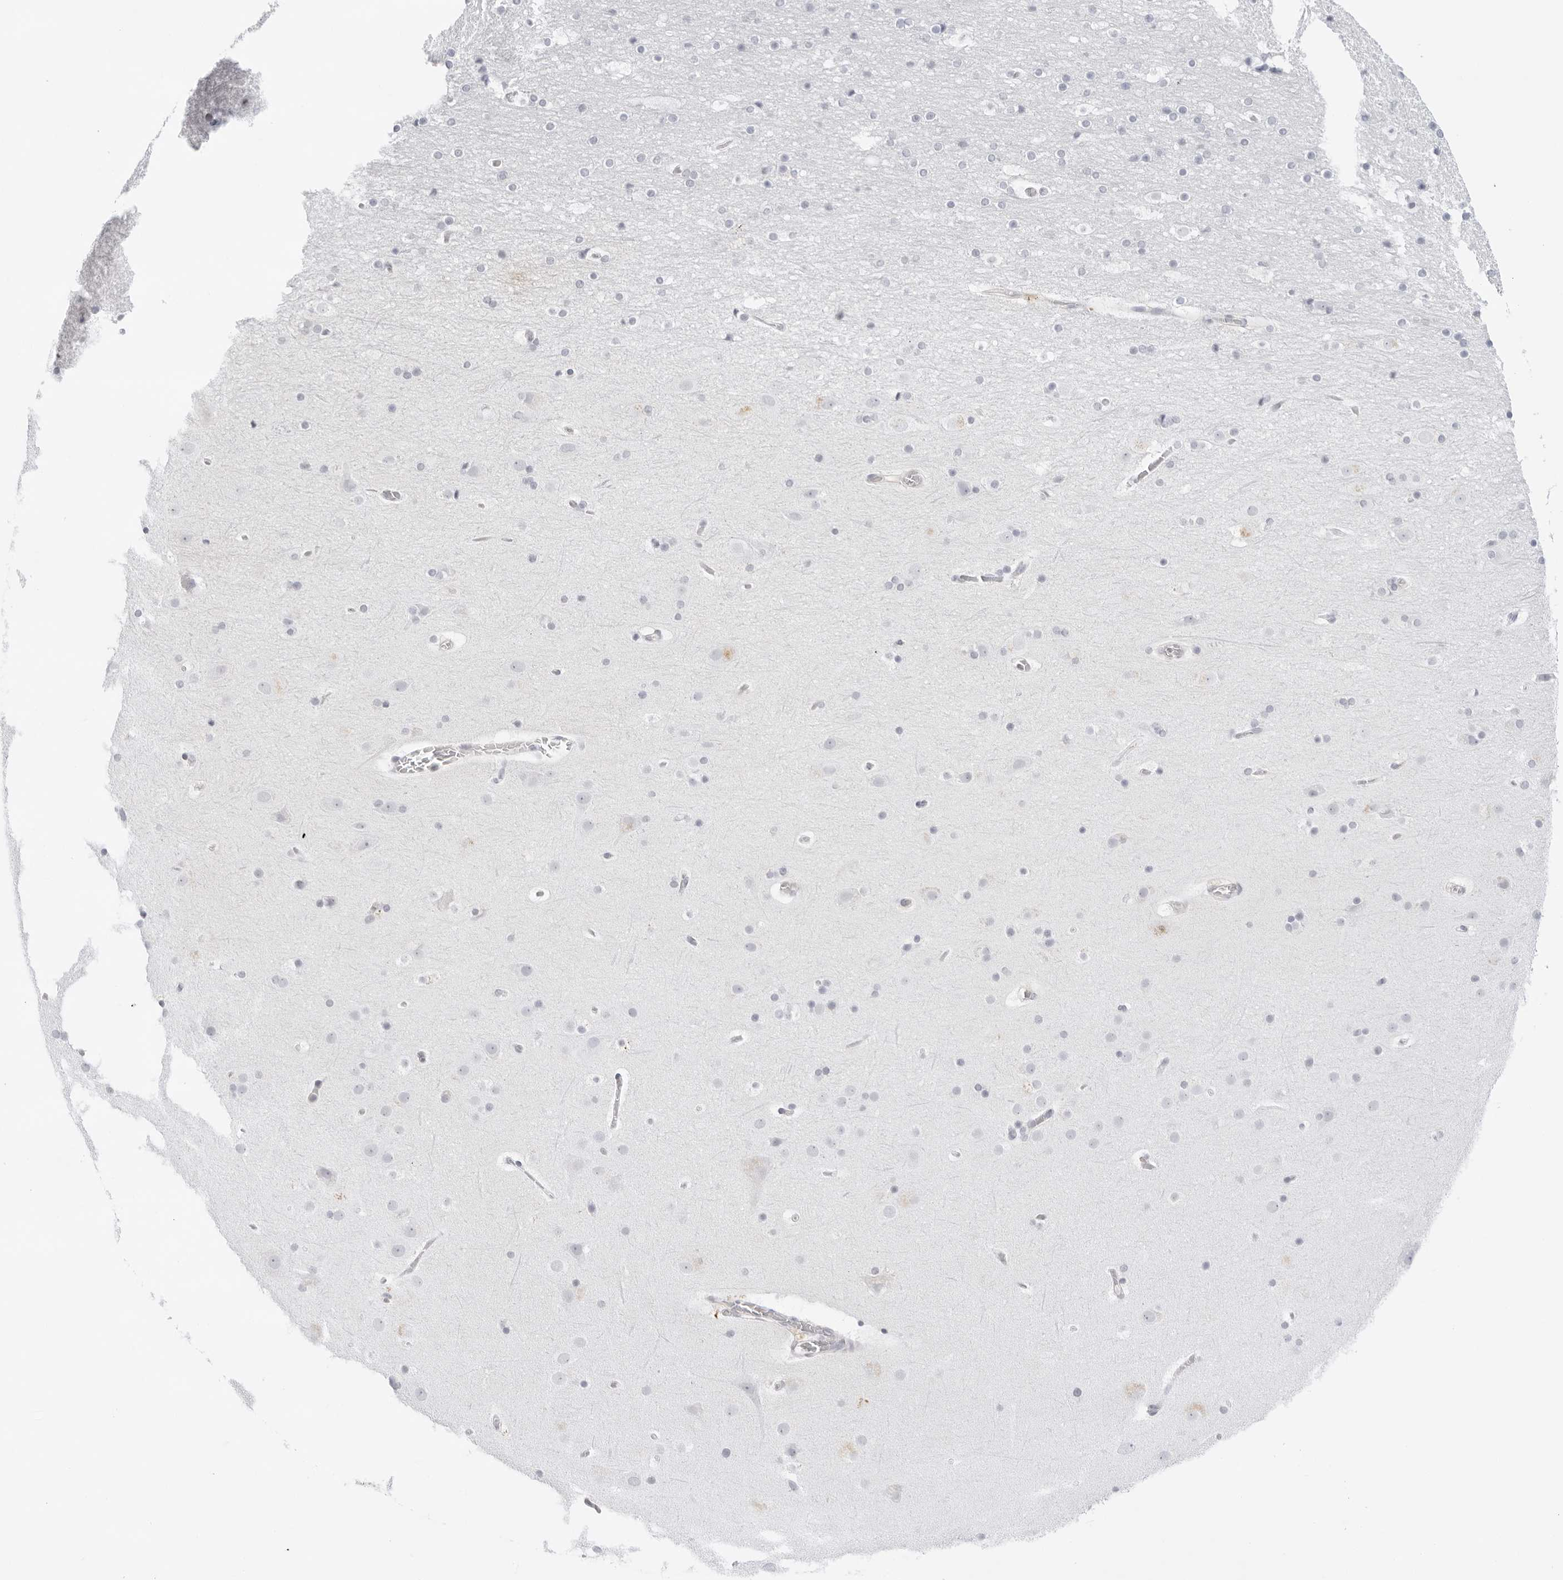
{"staining": {"intensity": "negative", "quantity": "none", "location": "none"}, "tissue": "cerebral cortex", "cell_type": "Endothelial cells", "image_type": "normal", "snomed": [{"axis": "morphology", "description": "Normal tissue, NOS"}, {"axis": "topography", "description": "Cerebral cortex"}], "caption": "This is a image of IHC staining of unremarkable cerebral cortex, which shows no staining in endothelial cells.", "gene": "TNFRSF14", "patient": {"sex": "male", "age": 57}}